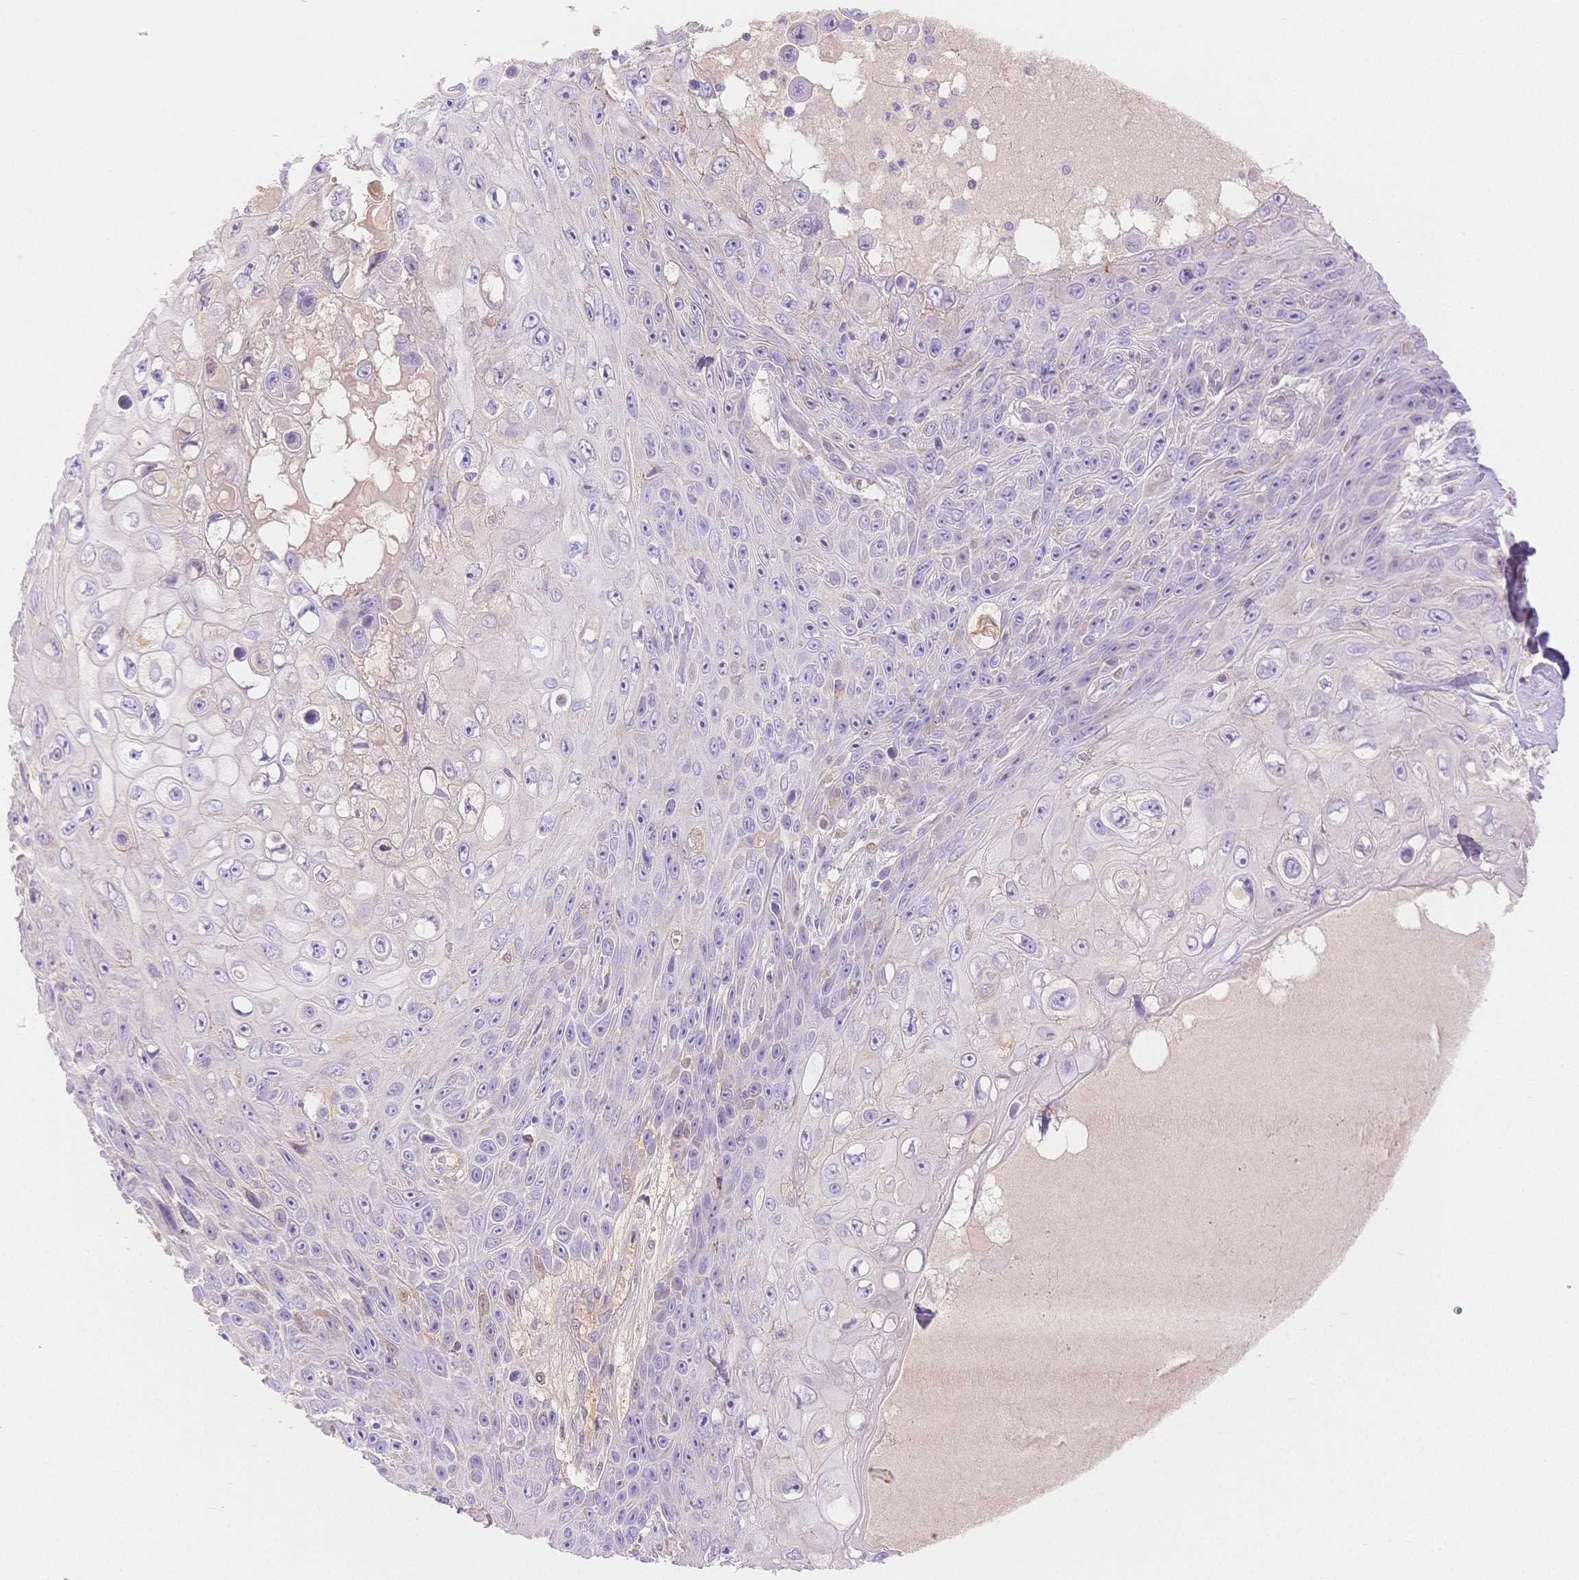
{"staining": {"intensity": "negative", "quantity": "none", "location": "none"}, "tissue": "skin cancer", "cell_type": "Tumor cells", "image_type": "cancer", "snomed": [{"axis": "morphology", "description": "Squamous cell carcinoma, NOS"}, {"axis": "topography", "description": "Skin"}], "caption": "A high-resolution micrograph shows IHC staining of skin squamous cell carcinoma, which reveals no significant positivity in tumor cells.", "gene": "WDR54", "patient": {"sex": "male", "age": 82}}